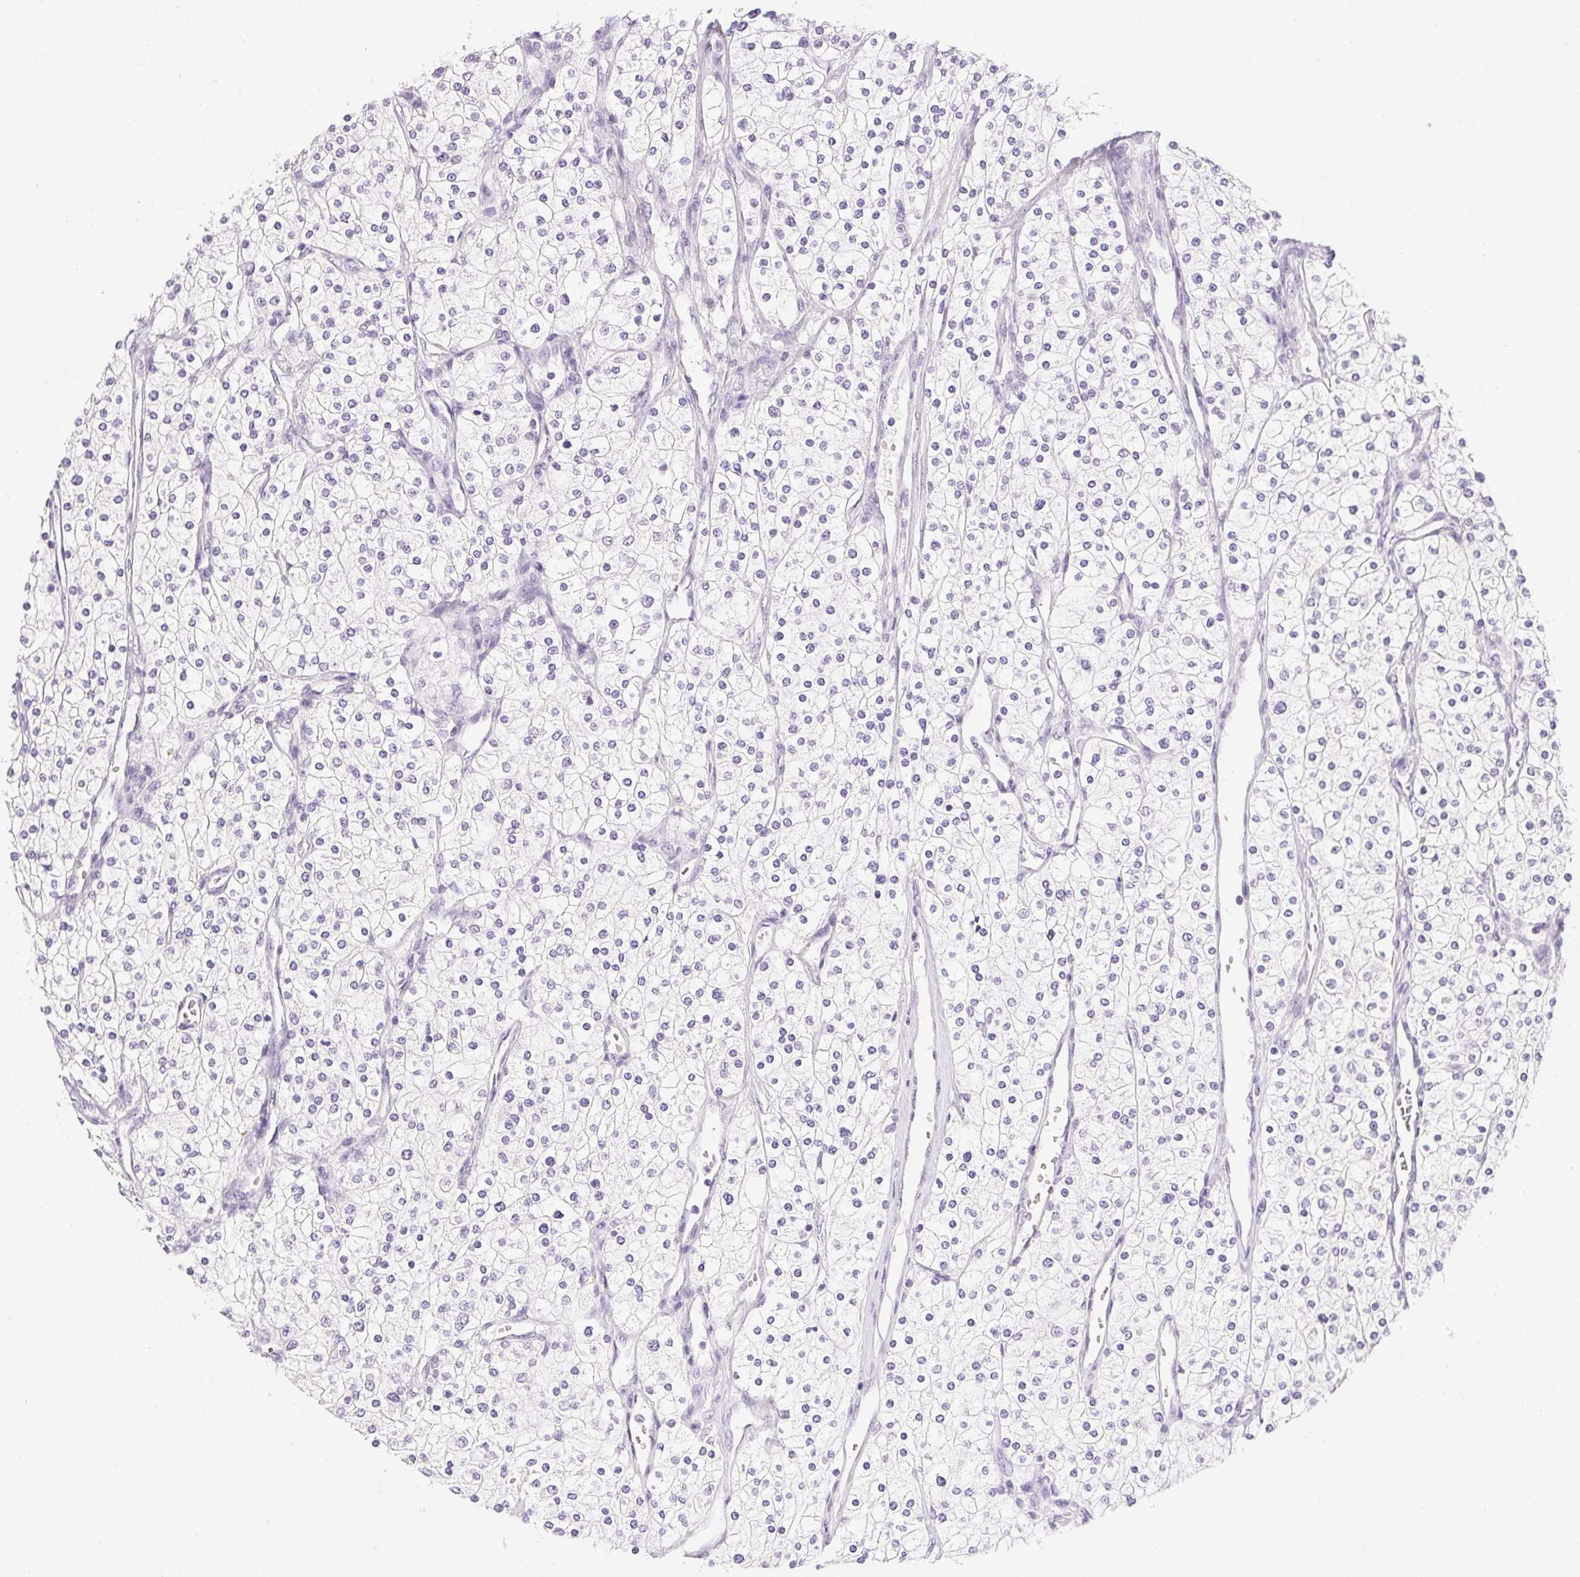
{"staining": {"intensity": "negative", "quantity": "none", "location": "none"}, "tissue": "renal cancer", "cell_type": "Tumor cells", "image_type": "cancer", "snomed": [{"axis": "morphology", "description": "Adenocarcinoma, NOS"}, {"axis": "topography", "description": "Kidney"}], "caption": "Photomicrograph shows no protein staining in tumor cells of renal cancer (adenocarcinoma) tissue.", "gene": "PPY", "patient": {"sex": "male", "age": 80}}